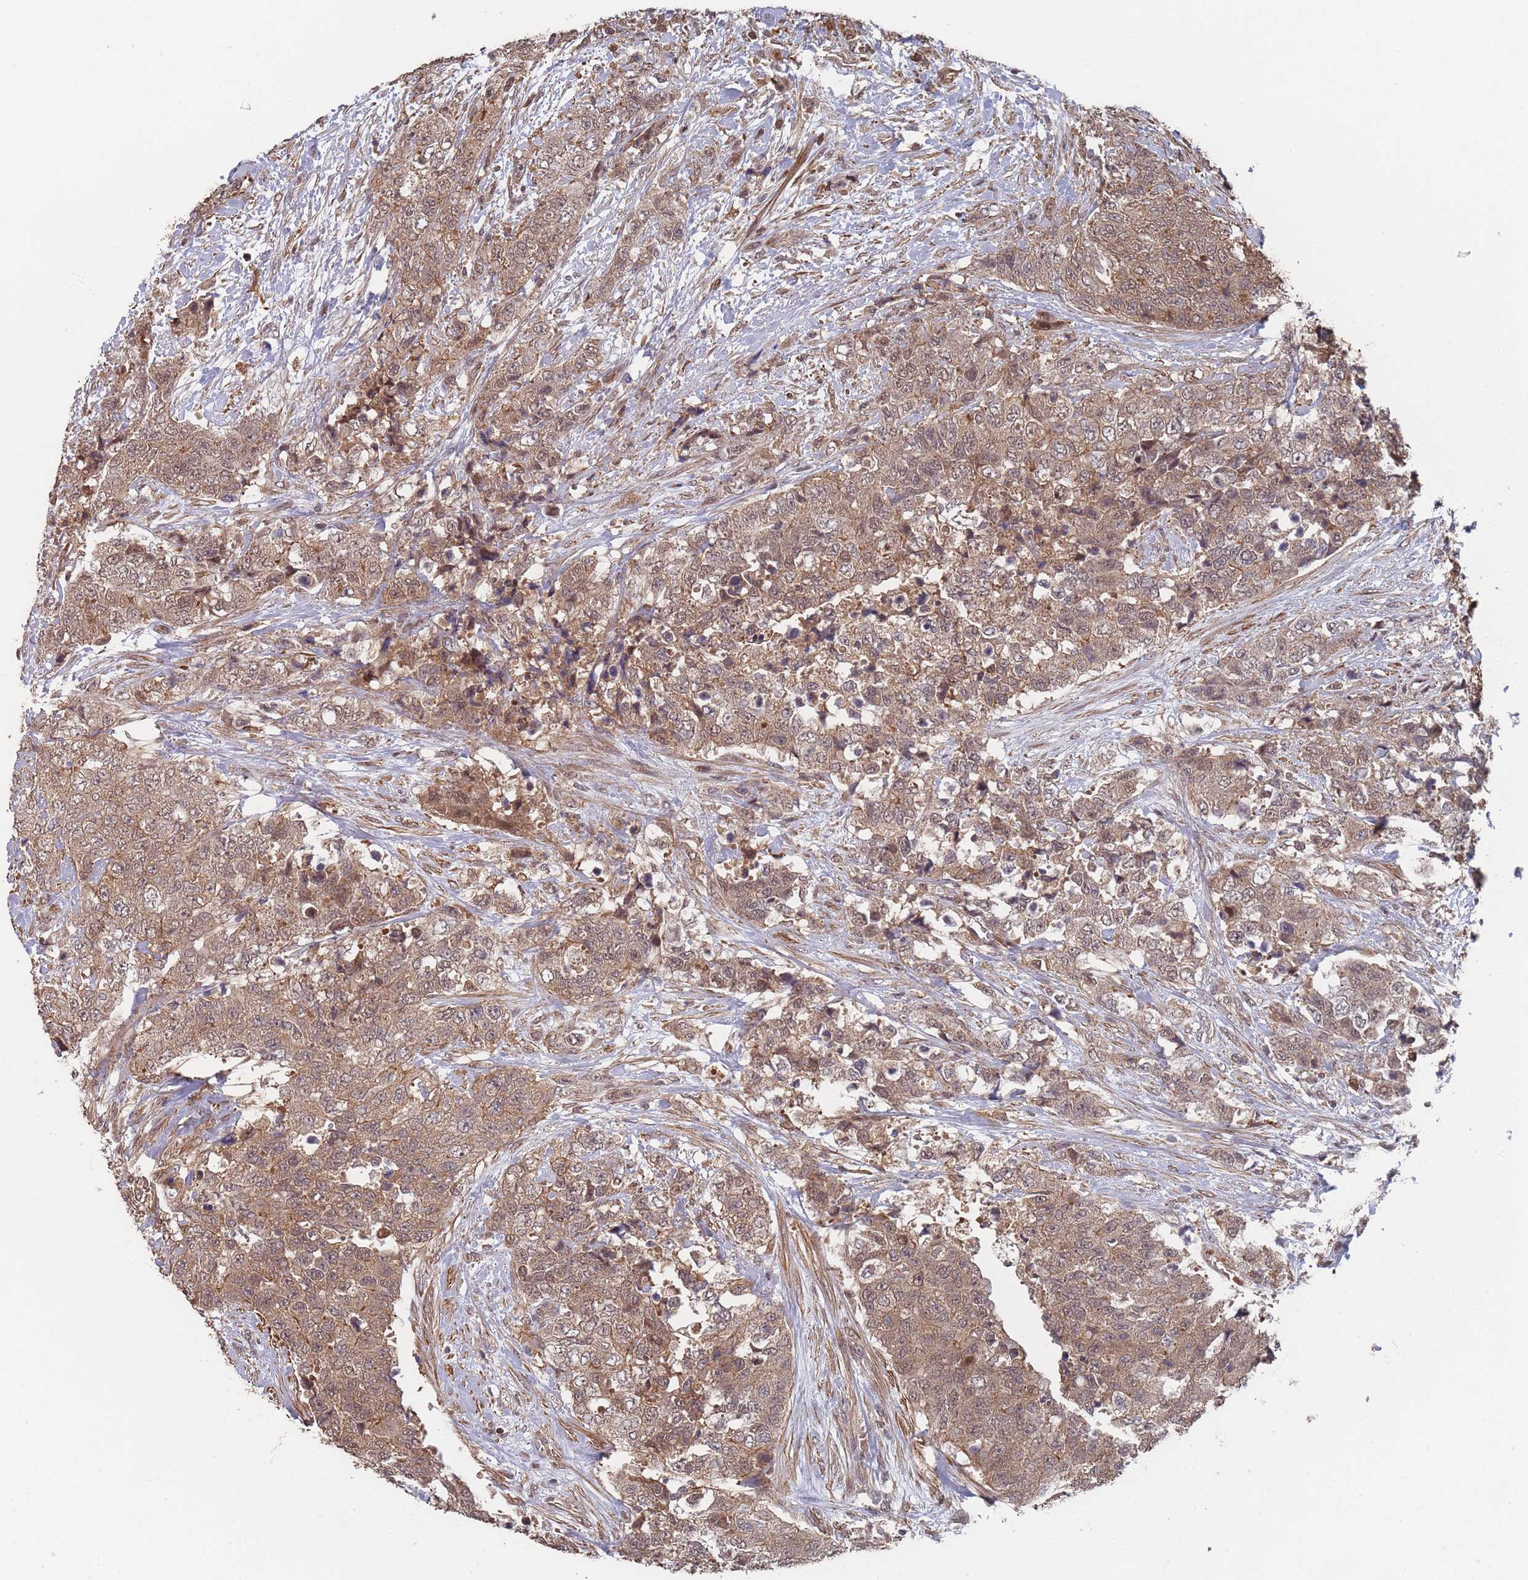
{"staining": {"intensity": "moderate", "quantity": ">75%", "location": "cytoplasmic/membranous"}, "tissue": "urothelial cancer", "cell_type": "Tumor cells", "image_type": "cancer", "snomed": [{"axis": "morphology", "description": "Urothelial carcinoma, High grade"}, {"axis": "topography", "description": "Urinary bladder"}], "caption": "High-grade urothelial carcinoma was stained to show a protein in brown. There is medium levels of moderate cytoplasmic/membranous positivity in about >75% of tumor cells.", "gene": "SF3B1", "patient": {"sex": "female", "age": 78}}